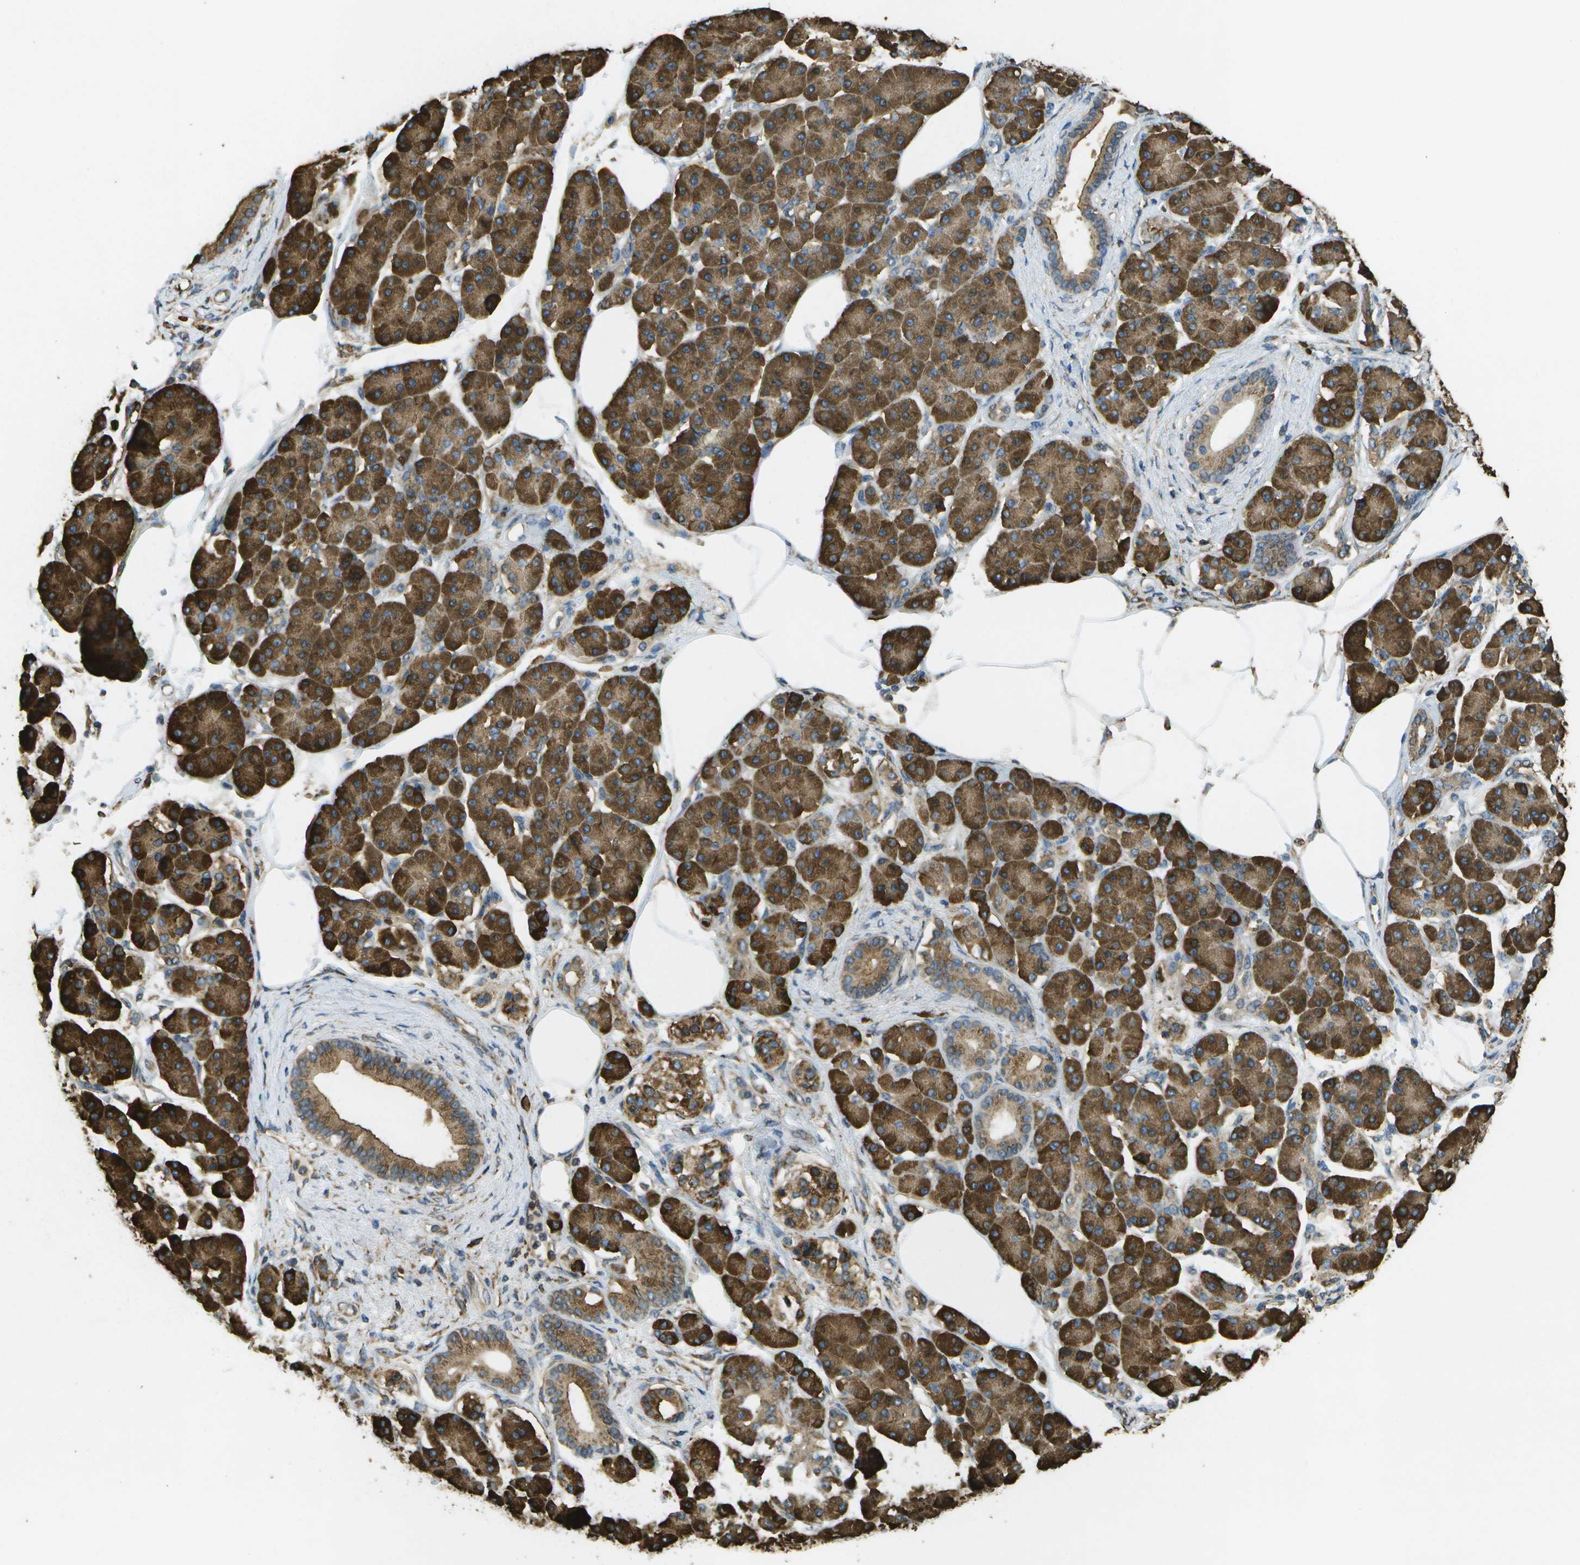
{"staining": {"intensity": "strong", "quantity": ">75%", "location": "cytoplasmic/membranous"}, "tissue": "pancreatic cancer", "cell_type": "Tumor cells", "image_type": "cancer", "snomed": [{"axis": "morphology", "description": "Adenocarcinoma, NOS"}, {"axis": "morphology", "description": "Adenocarcinoma, metastatic, NOS"}, {"axis": "topography", "description": "Lymph node"}, {"axis": "topography", "description": "Pancreas"}, {"axis": "topography", "description": "Duodenum"}], "caption": "A micrograph showing strong cytoplasmic/membranous expression in about >75% of tumor cells in pancreatic cancer (metastatic adenocarcinoma), as visualized by brown immunohistochemical staining.", "gene": "PDIA4", "patient": {"sex": "female", "age": 64}}